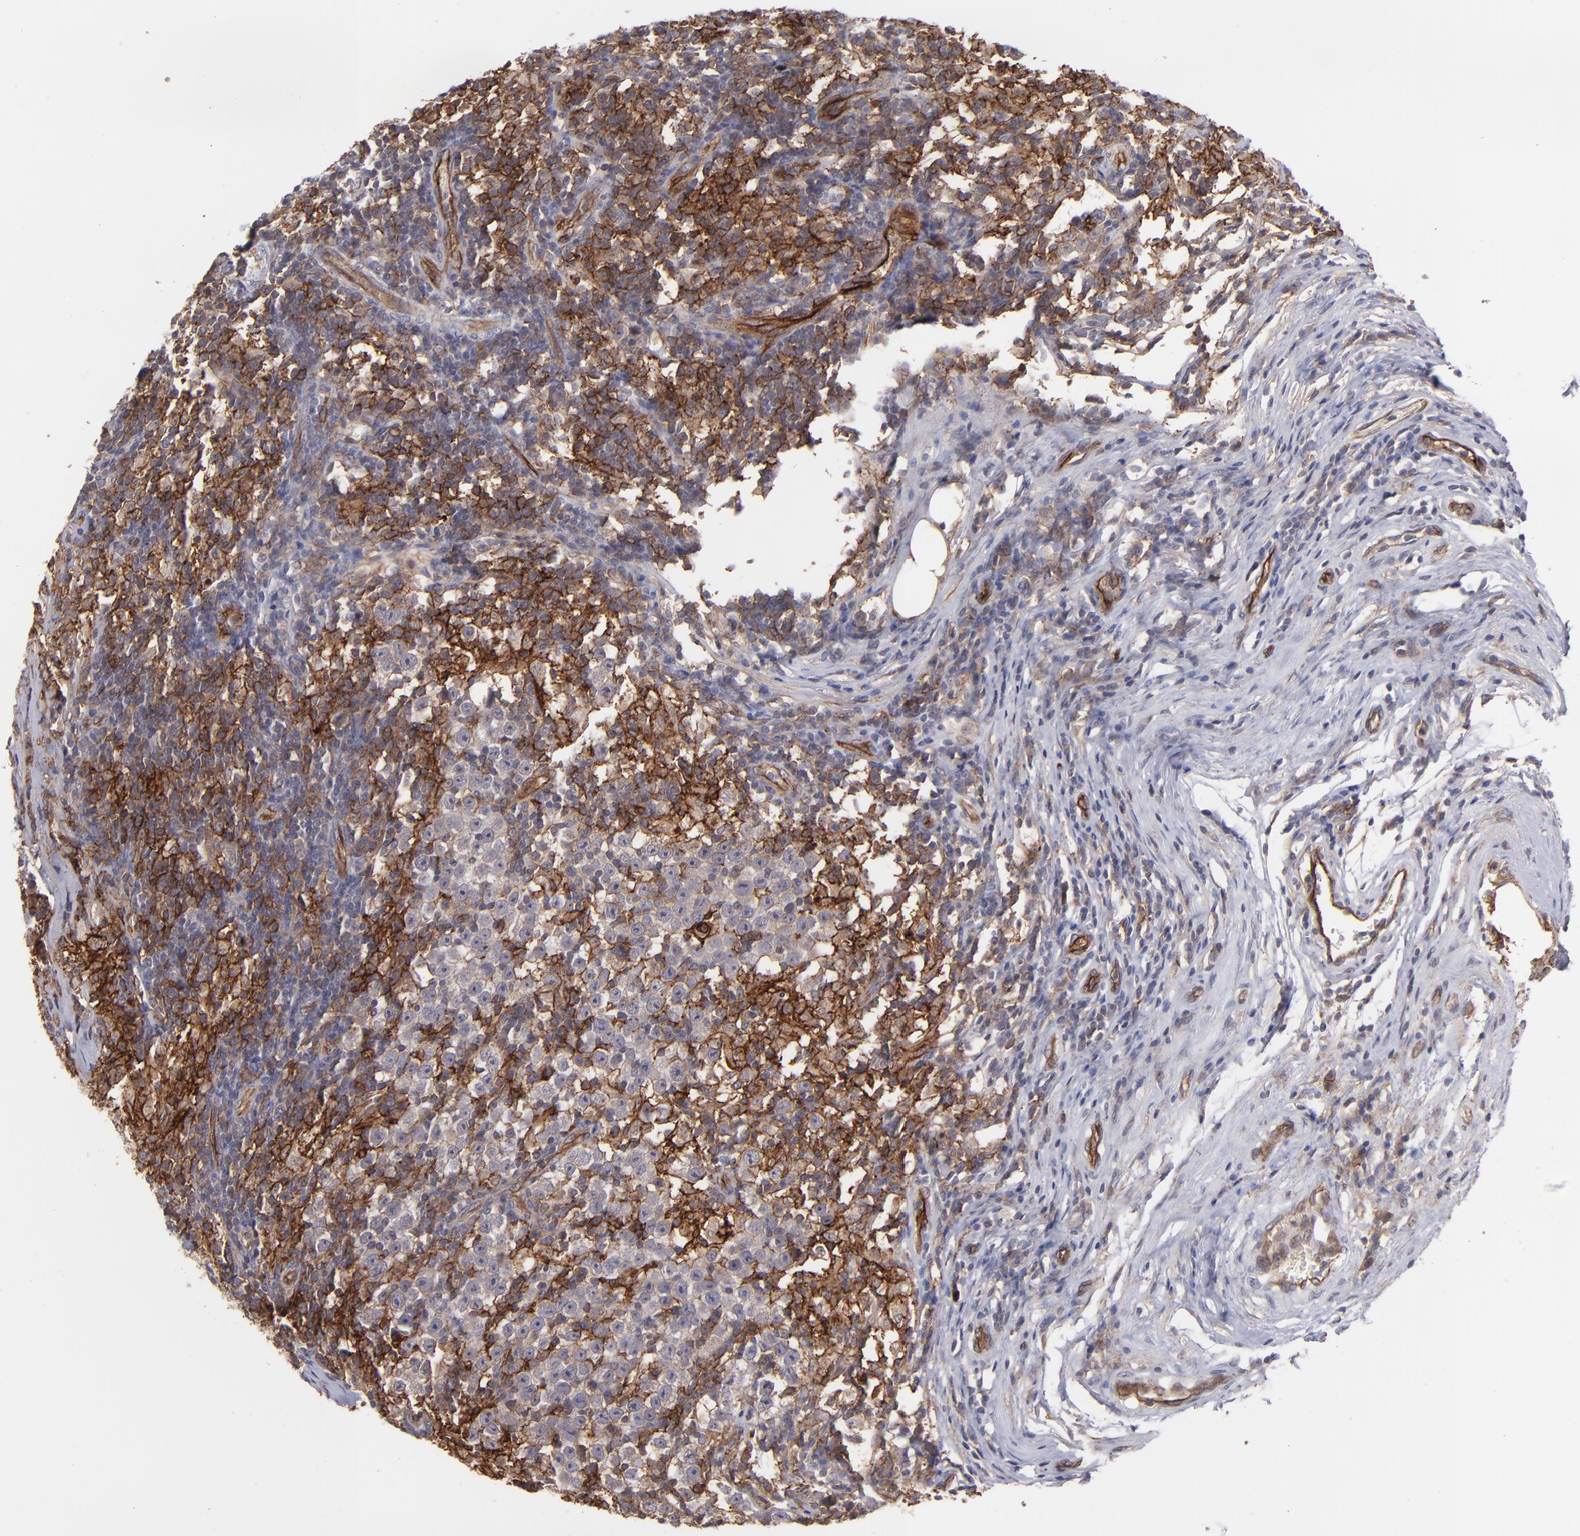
{"staining": {"intensity": "negative", "quantity": "none", "location": "none"}, "tissue": "testis cancer", "cell_type": "Tumor cells", "image_type": "cancer", "snomed": [{"axis": "morphology", "description": "Seminoma, NOS"}, {"axis": "topography", "description": "Testis"}], "caption": "This is an immunohistochemistry (IHC) histopathology image of testis cancer. There is no positivity in tumor cells.", "gene": "ICAM1", "patient": {"sex": "male", "age": 43}}